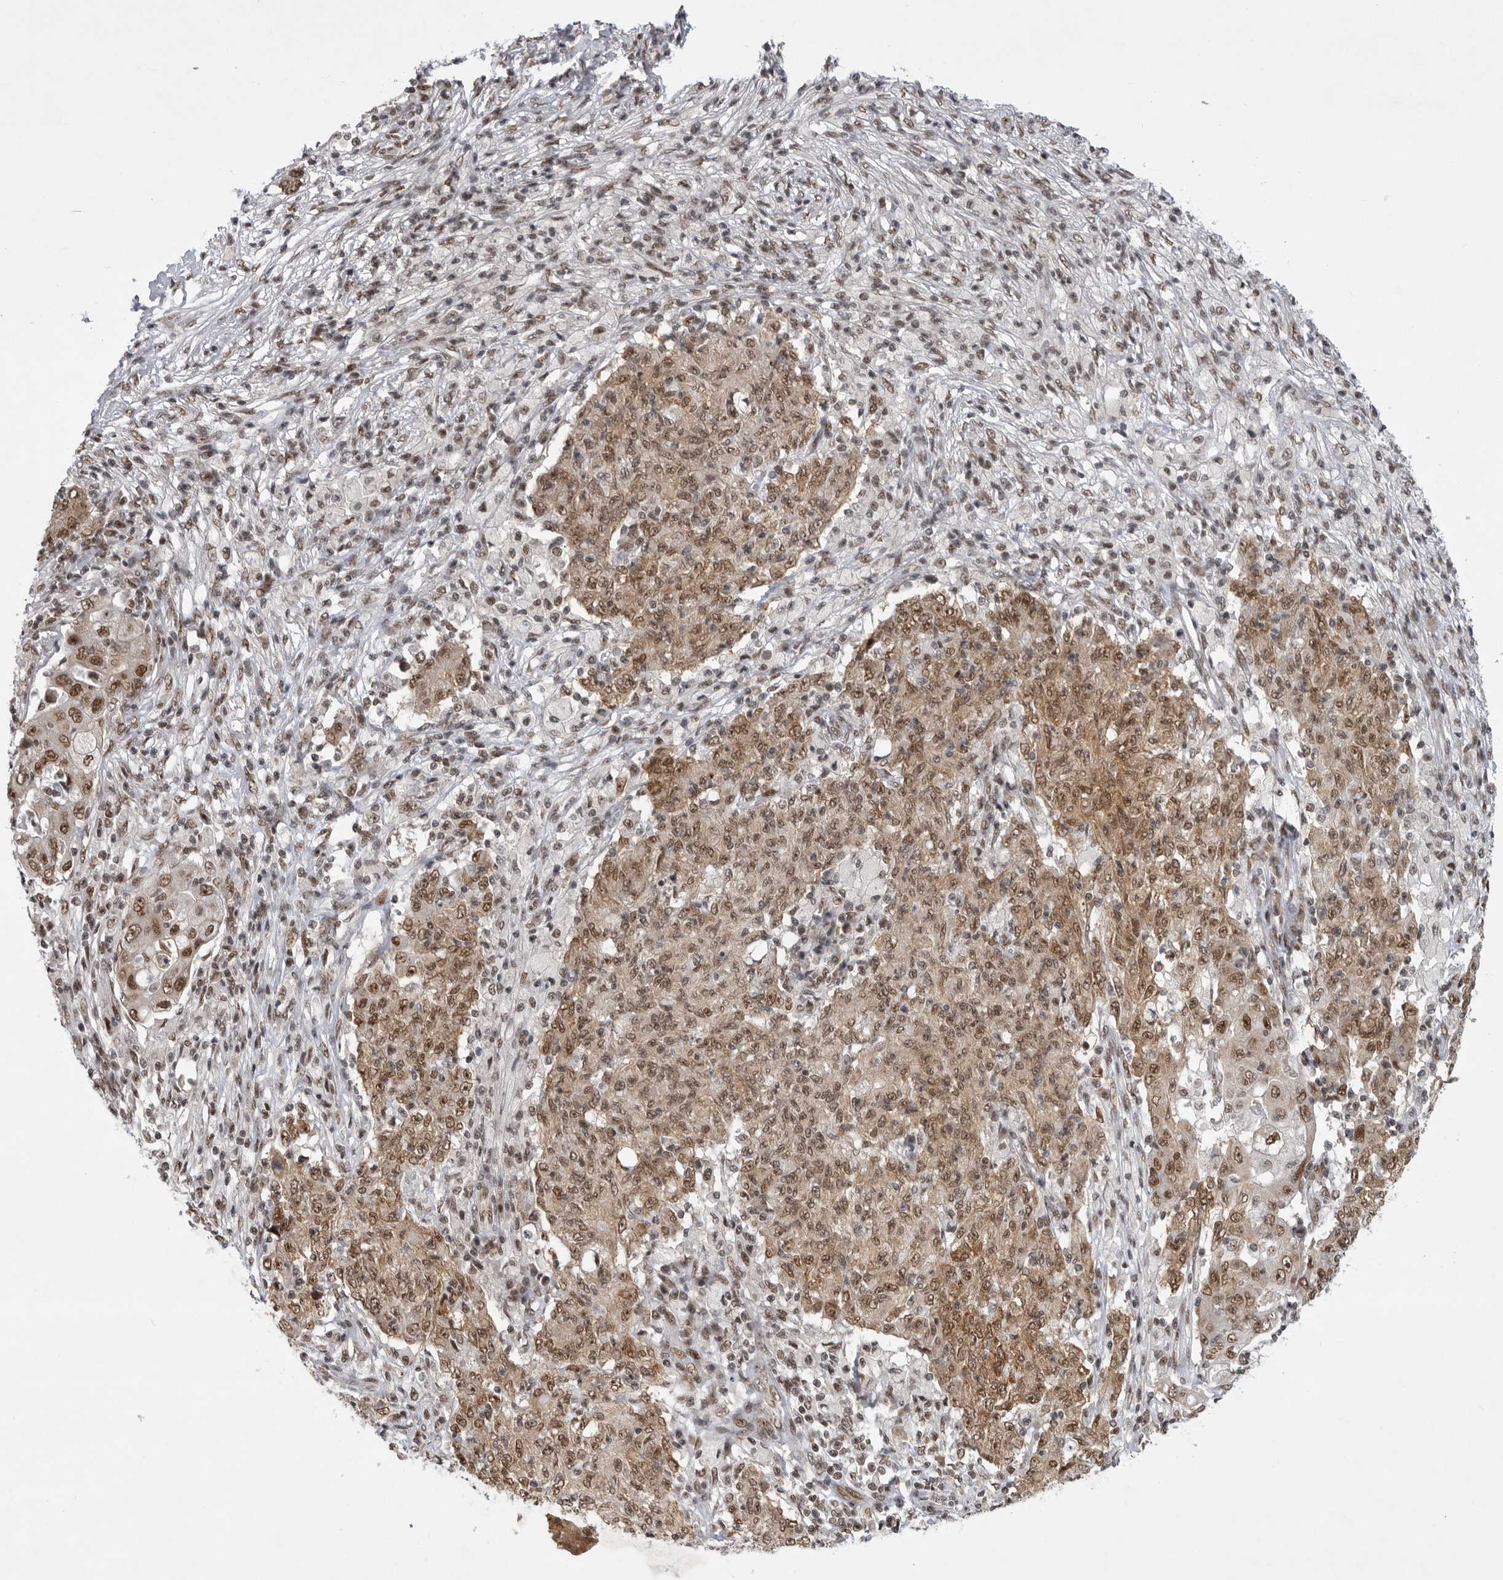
{"staining": {"intensity": "moderate", "quantity": ">75%", "location": "cytoplasmic/membranous,nuclear"}, "tissue": "ovarian cancer", "cell_type": "Tumor cells", "image_type": "cancer", "snomed": [{"axis": "morphology", "description": "Carcinoma, endometroid"}, {"axis": "topography", "description": "Ovary"}], "caption": "About >75% of tumor cells in endometroid carcinoma (ovarian) exhibit moderate cytoplasmic/membranous and nuclear protein staining as visualized by brown immunohistochemical staining.", "gene": "ZNF830", "patient": {"sex": "female", "age": 42}}